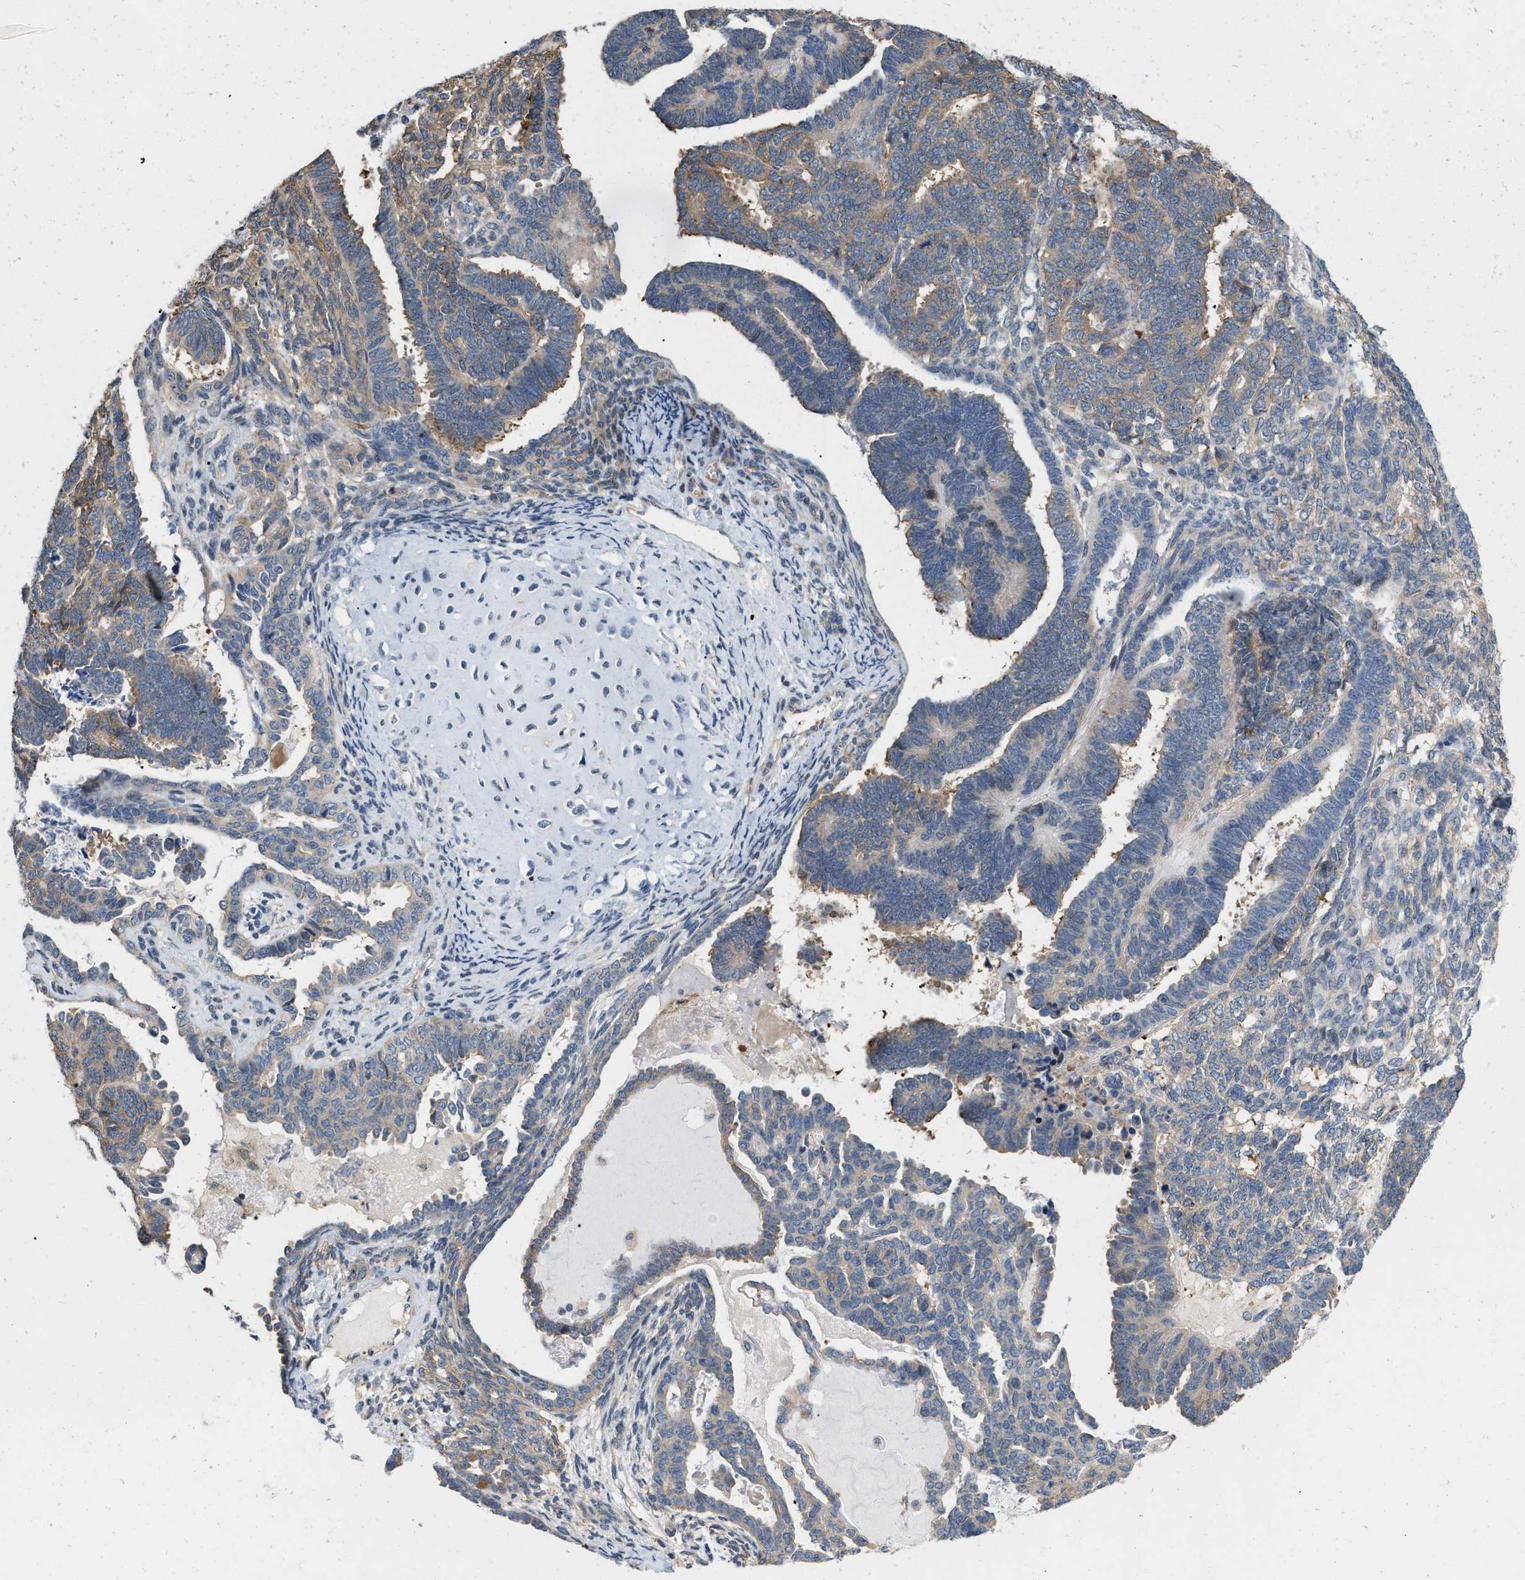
{"staining": {"intensity": "moderate", "quantity": "<25%", "location": "cytoplasmic/membranous"}, "tissue": "endometrial cancer", "cell_type": "Tumor cells", "image_type": "cancer", "snomed": [{"axis": "morphology", "description": "Neoplasm, malignant, NOS"}, {"axis": "topography", "description": "Endometrium"}], "caption": "Immunohistochemical staining of human endometrial cancer reveals moderate cytoplasmic/membranous protein expression in about <25% of tumor cells. The staining was performed using DAB to visualize the protein expression in brown, while the nuclei were stained in blue with hematoxylin (Magnification: 20x).", "gene": "CSNK1A1", "patient": {"sex": "female", "age": 74}}